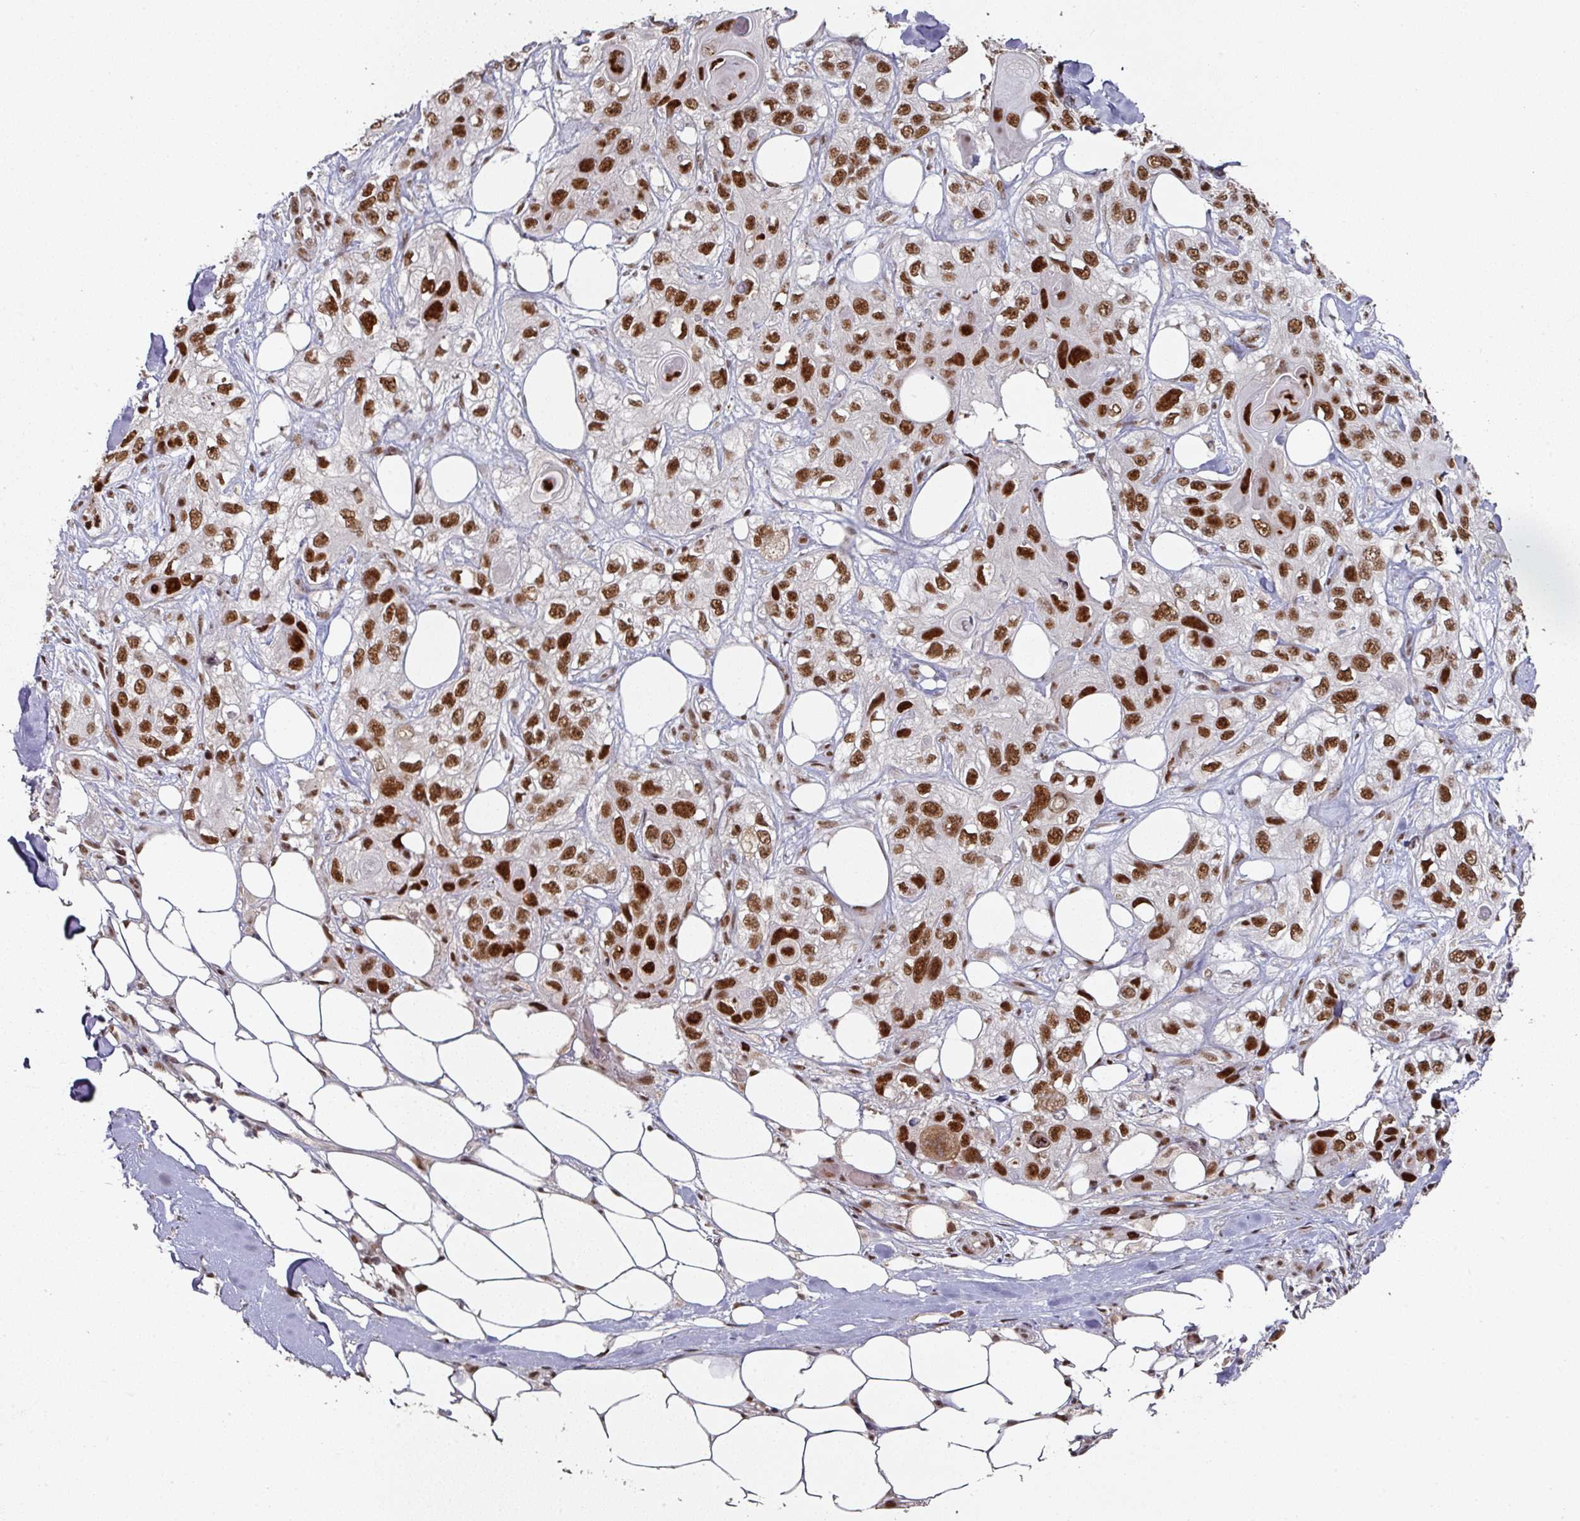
{"staining": {"intensity": "strong", "quantity": ">75%", "location": "nuclear"}, "tissue": "skin cancer", "cell_type": "Tumor cells", "image_type": "cancer", "snomed": [{"axis": "morphology", "description": "Normal tissue, NOS"}, {"axis": "morphology", "description": "Squamous cell carcinoma, NOS"}, {"axis": "topography", "description": "Skin"}], "caption": "Skin squamous cell carcinoma stained with a brown dye reveals strong nuclear positive positivity in approximately >75% of tumor cells.", "gene": "MEPCE", "patient": {"sex": "male", "age": 72}}